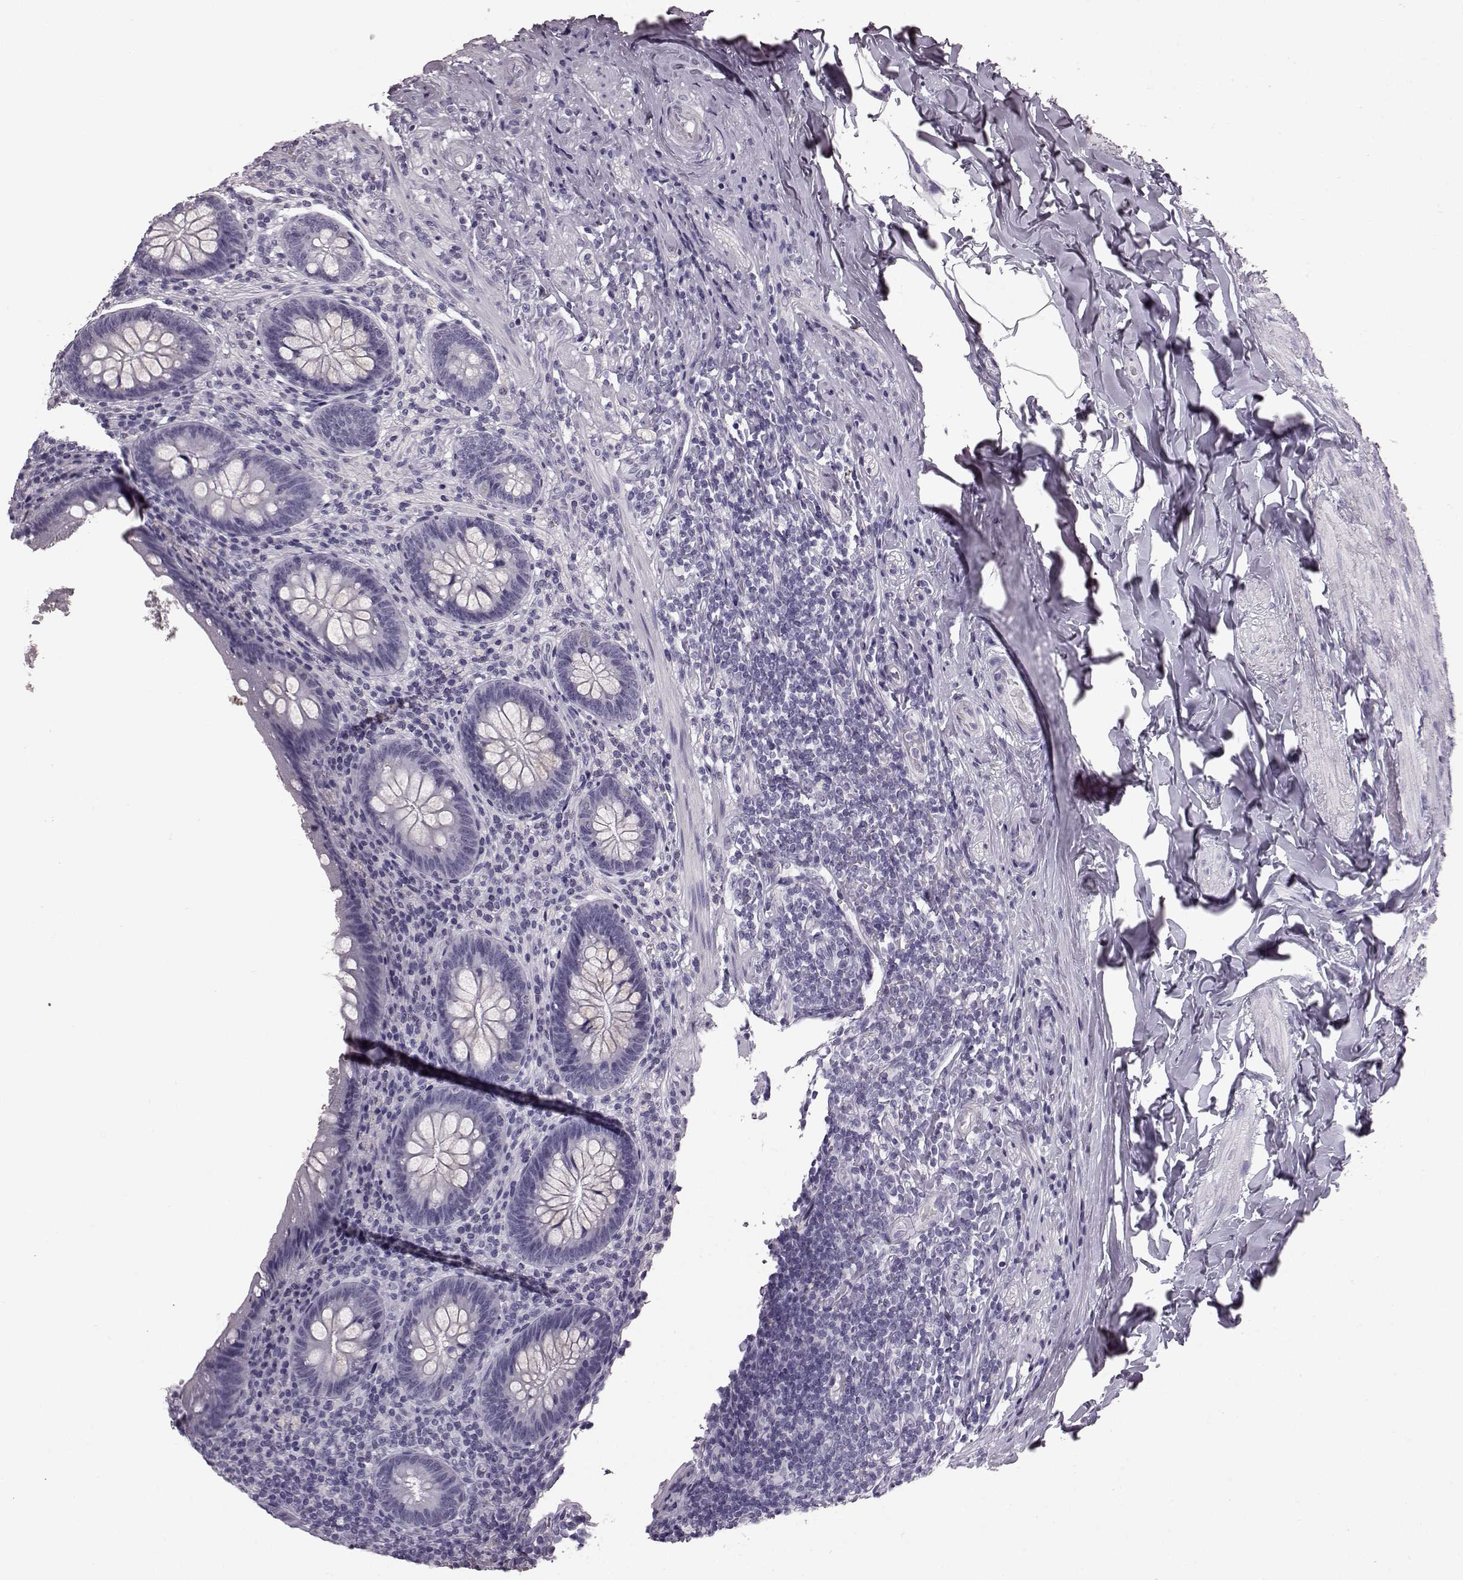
{"staining": {"intensity": "negative", "quantity": "none", "location": "none"}, "tissue": "appendix", "cell_type": "Glandular cells", "image_type": "normal", "snomed": [{"axis": "morphology", "description": "Normal tissue, NOS"}, {"axis": "topography", "description": "Appendix"}], "caption": "There is no significant expression in glandular cells of appendix. (DAB immunohistochemistry, high magnification).", "gene": "AIPL1", "patient": {"sex": "male", "age": 47}}